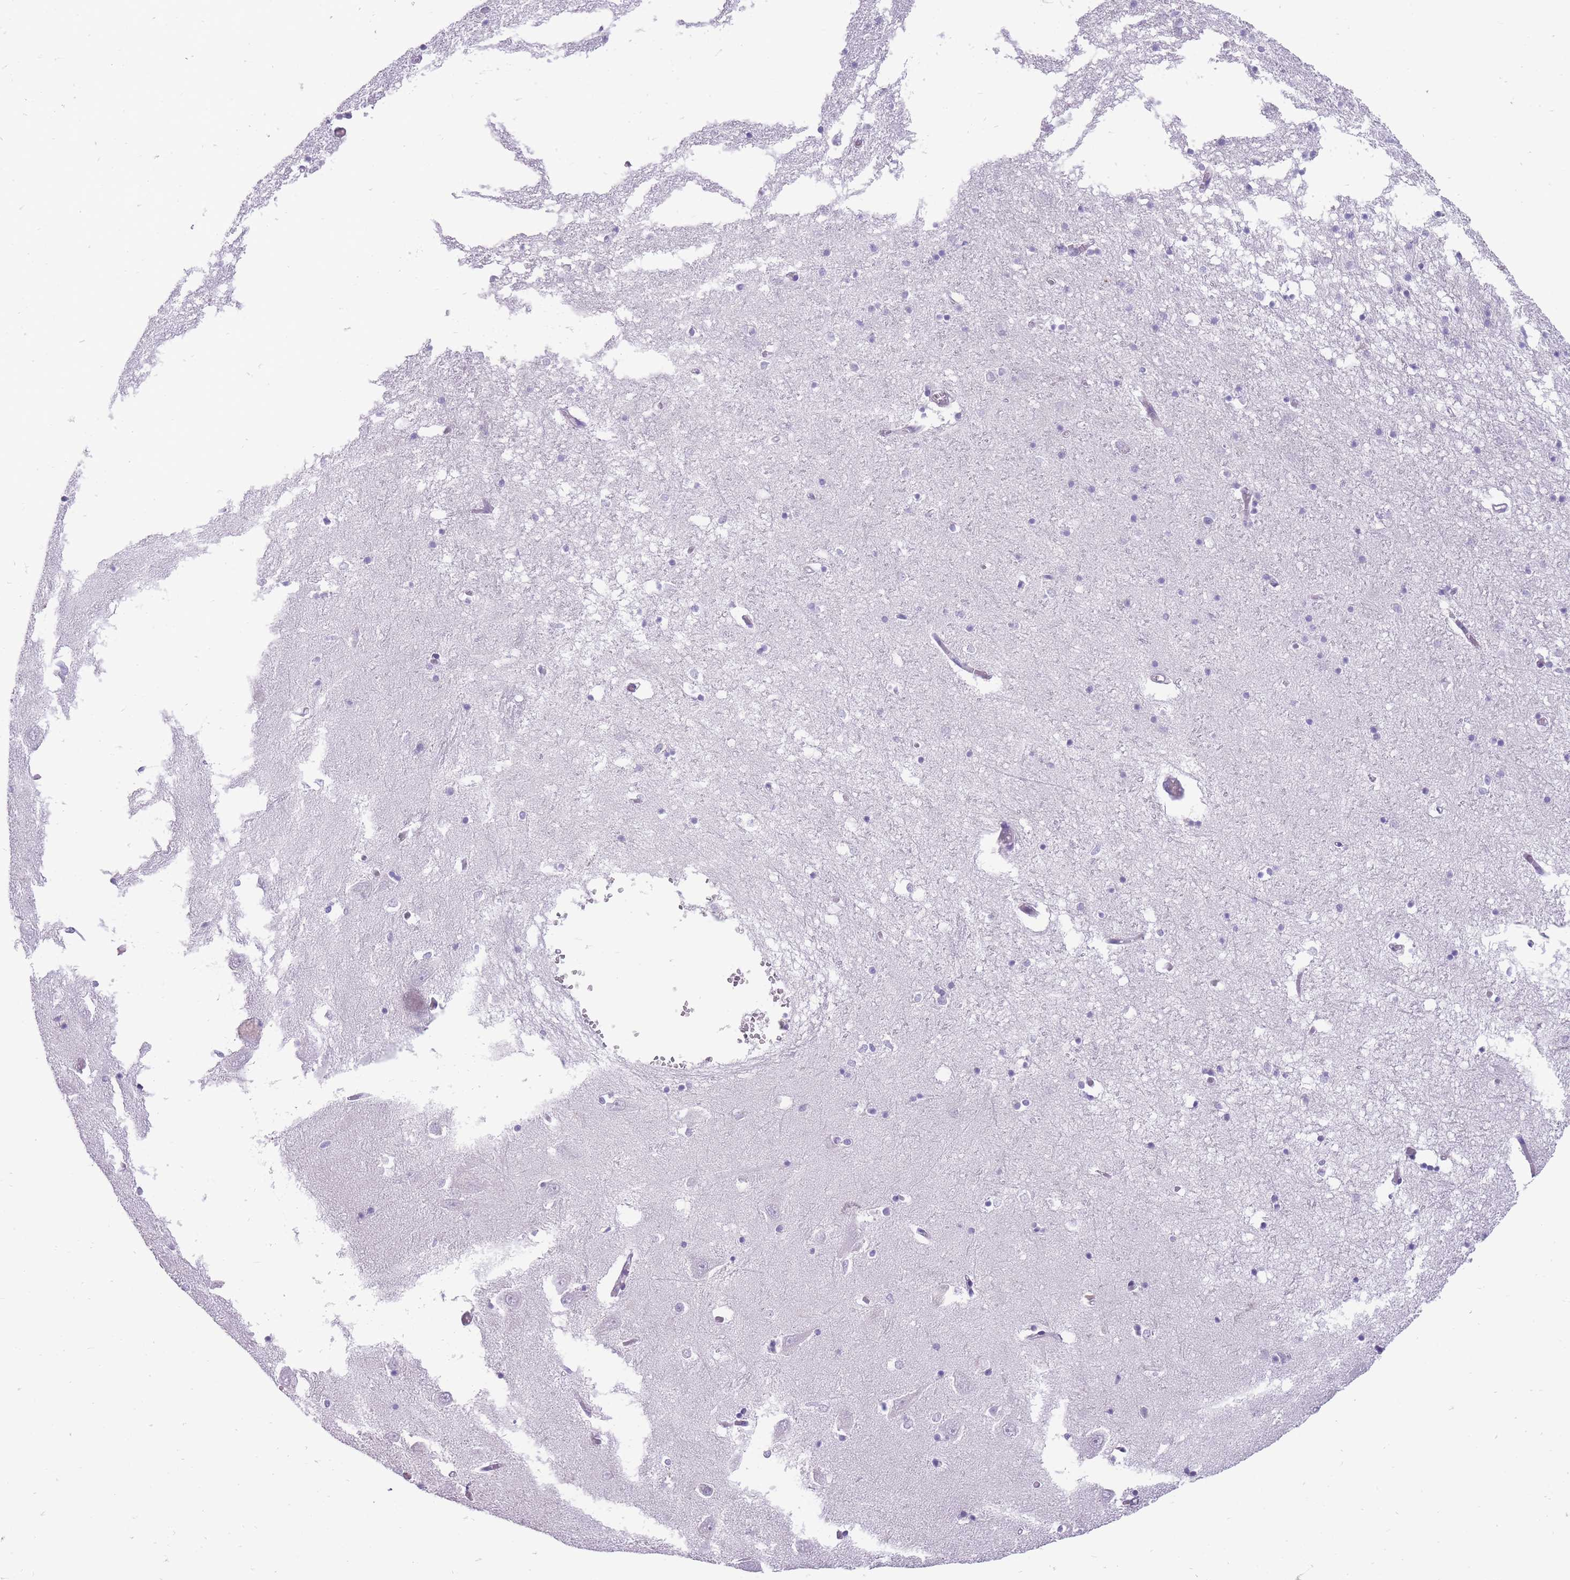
{"staining": {"intensity": "negative", "quantity": "none", "location": "none"}, "tissue": "hippocampus", "cell_type": "Glial cells", "image_type": "normal", "snomed": [{"axis": "morphology", "description": "Normal tissue, NOS"}, {"axis": "topography", "description": "Hippocampus"}], "caption": "IHC of unremarkable hippocampus displays no positivity in glial cells.", "gene": "ERICH4", "patient": {"sex": "male", "age": 70}}